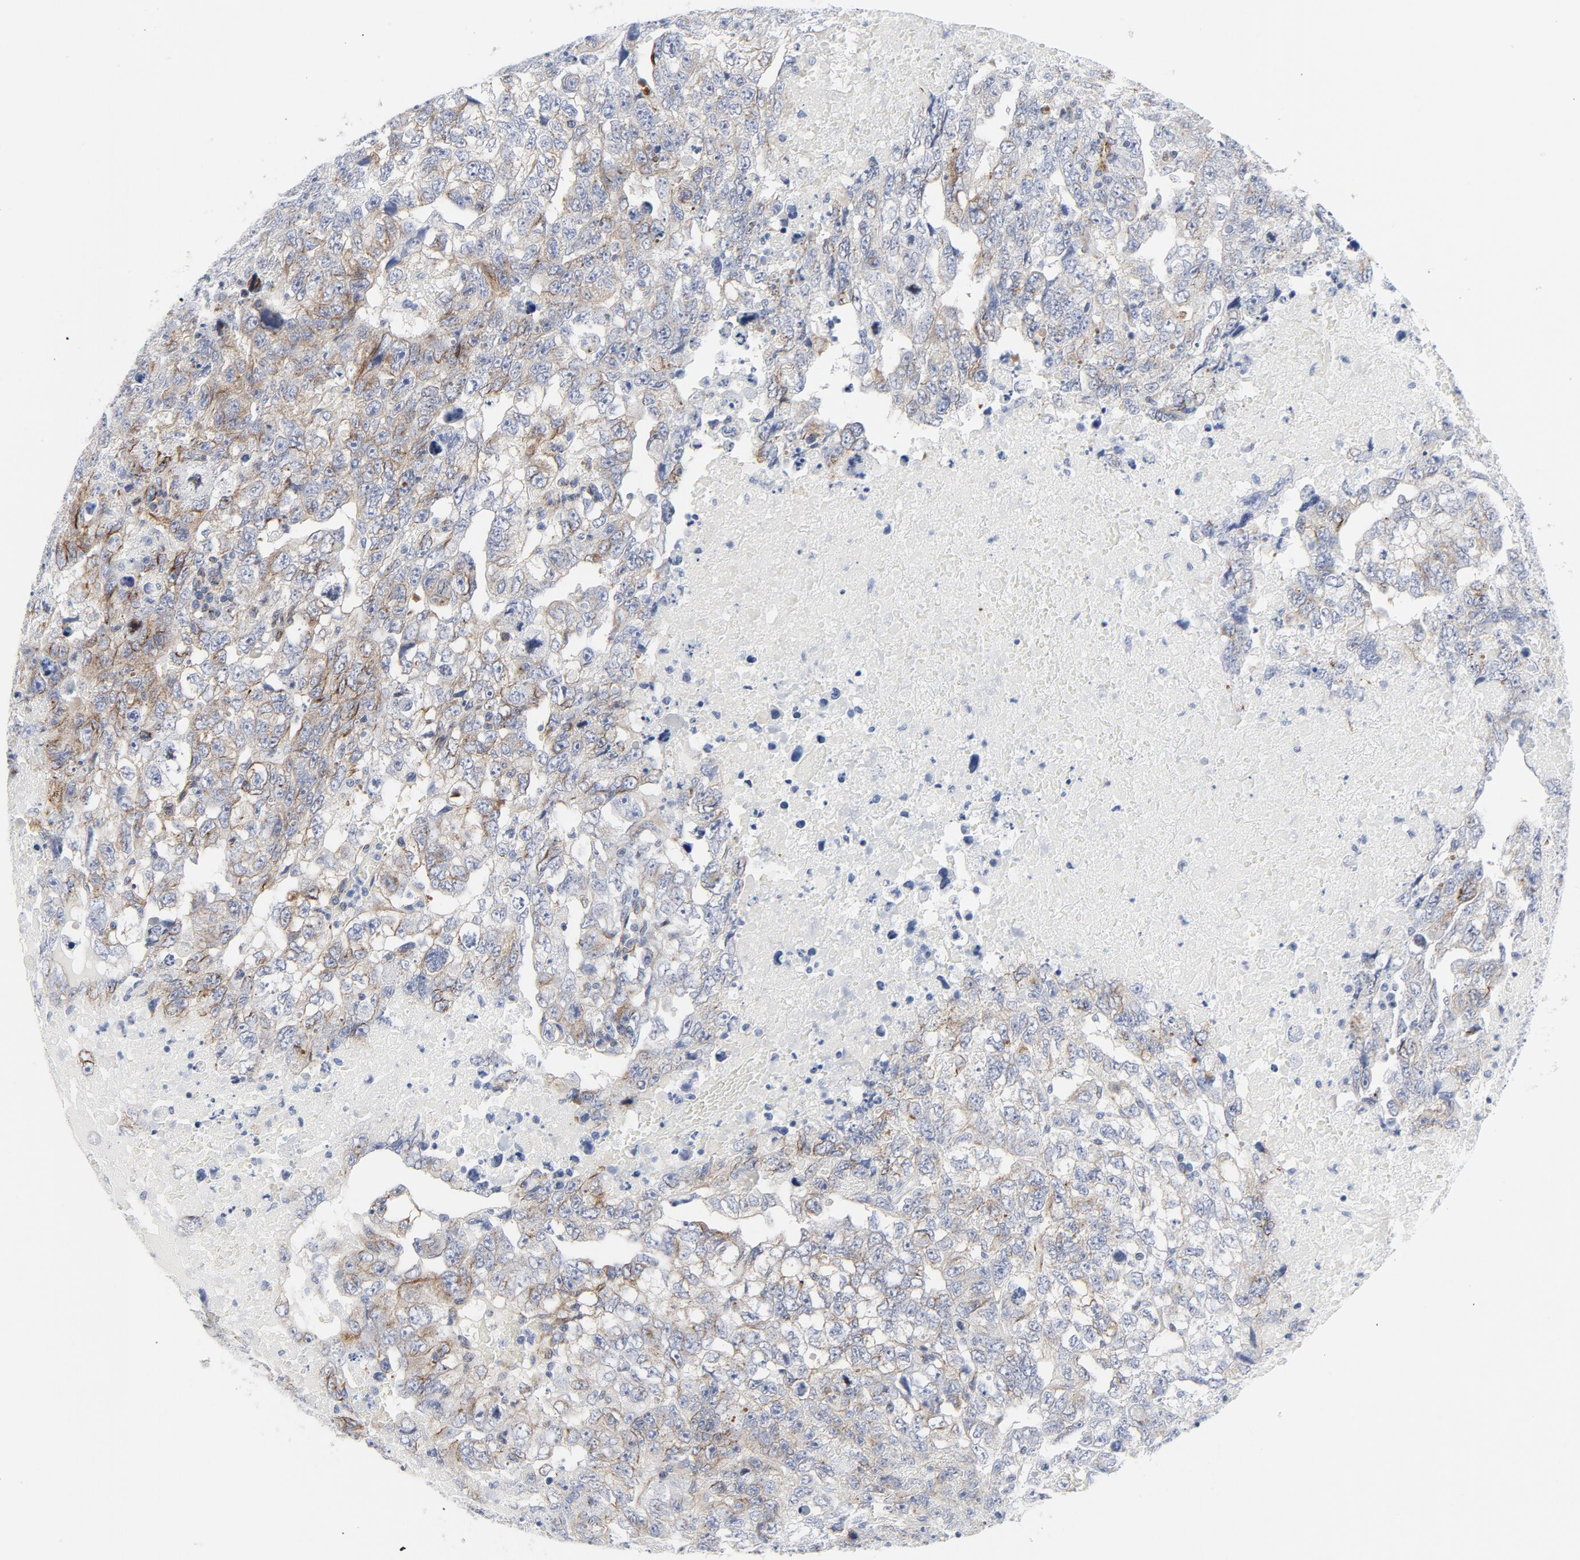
{"staining": {"intensity": "weak", "quantity": "25%-75%", "location": "cytoplasmic/membranous"}, "tissue": "testis cancer", "cell_type": "Tumor cells", "image_type": "cancer", "snomed": [{"axis": "morphology", "description": "Carcinoma, Embryonal, NOS"}, {"axis": "topography", "description": "Testis"}], "caption": "DAB immunohistochemical staining of testis cancer (embryonal carcinoma) displays weak cytoplasmic/membranous protein staining in approximately 25%-75% of tumor cells.", "gene": "TUBB1", "patient": {"sex": "male", "age": 36}}